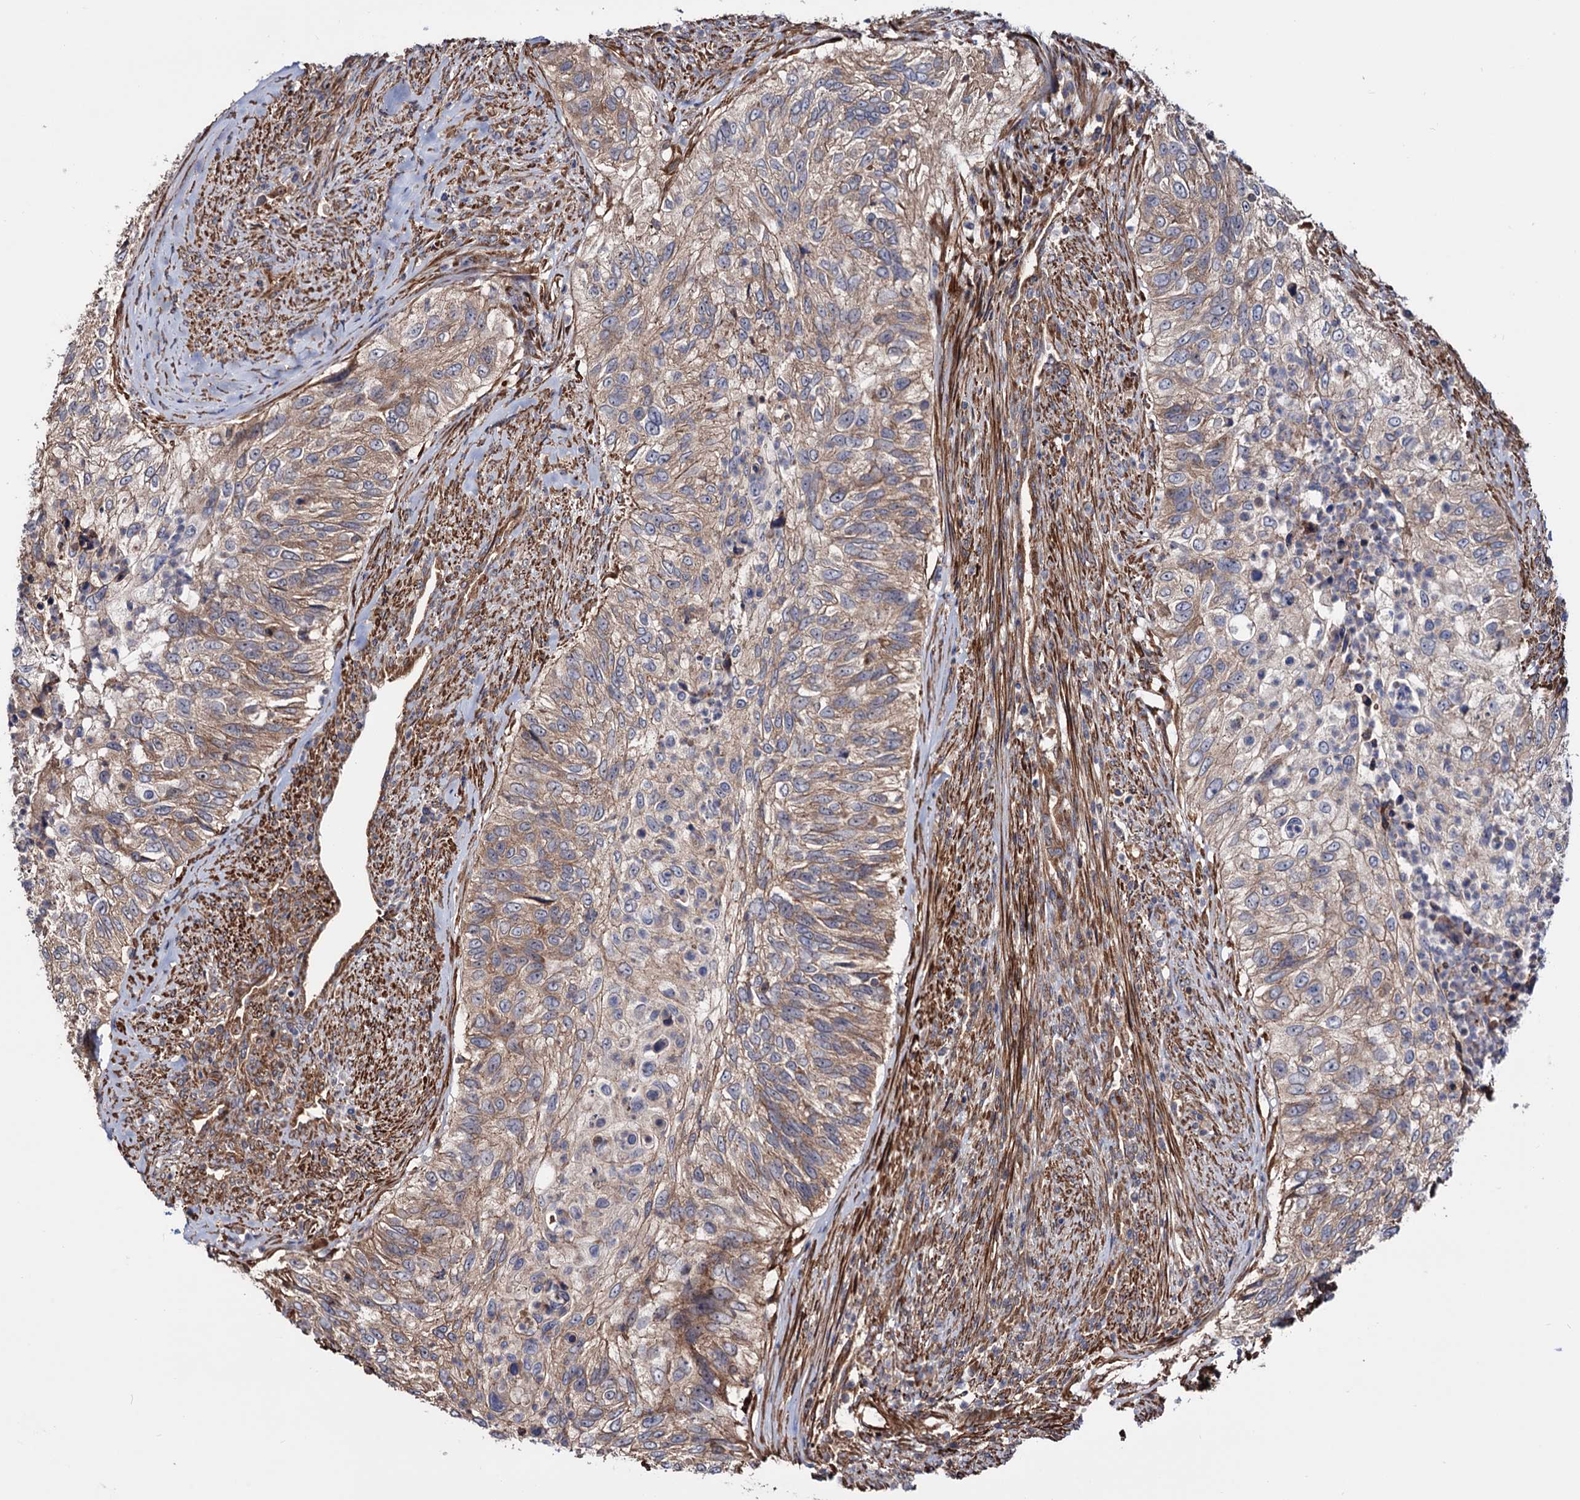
{"staining": {"intensity": "moderate", "quantity": ">75%", "location": "cytoplasmic/membranous"}, "tissue": "urothelial cancer", "cell_type": "Tumor cells", "image_type": "cancer", "snomed": [{"axis": "morphology", "description": "Urothelial carcinoma, High grade"}, {"axis": "topography", "description": "Urinary bladder"}], "caption": "Urothelial carcinoma (high-grade) stained for a protein (brown) demonstrates moderate cytoplasmic/membranous positive positivity in about >75% of tumor cells.", "gene": "FERMT2", "patient": {"sex": "female", "age": 60}}